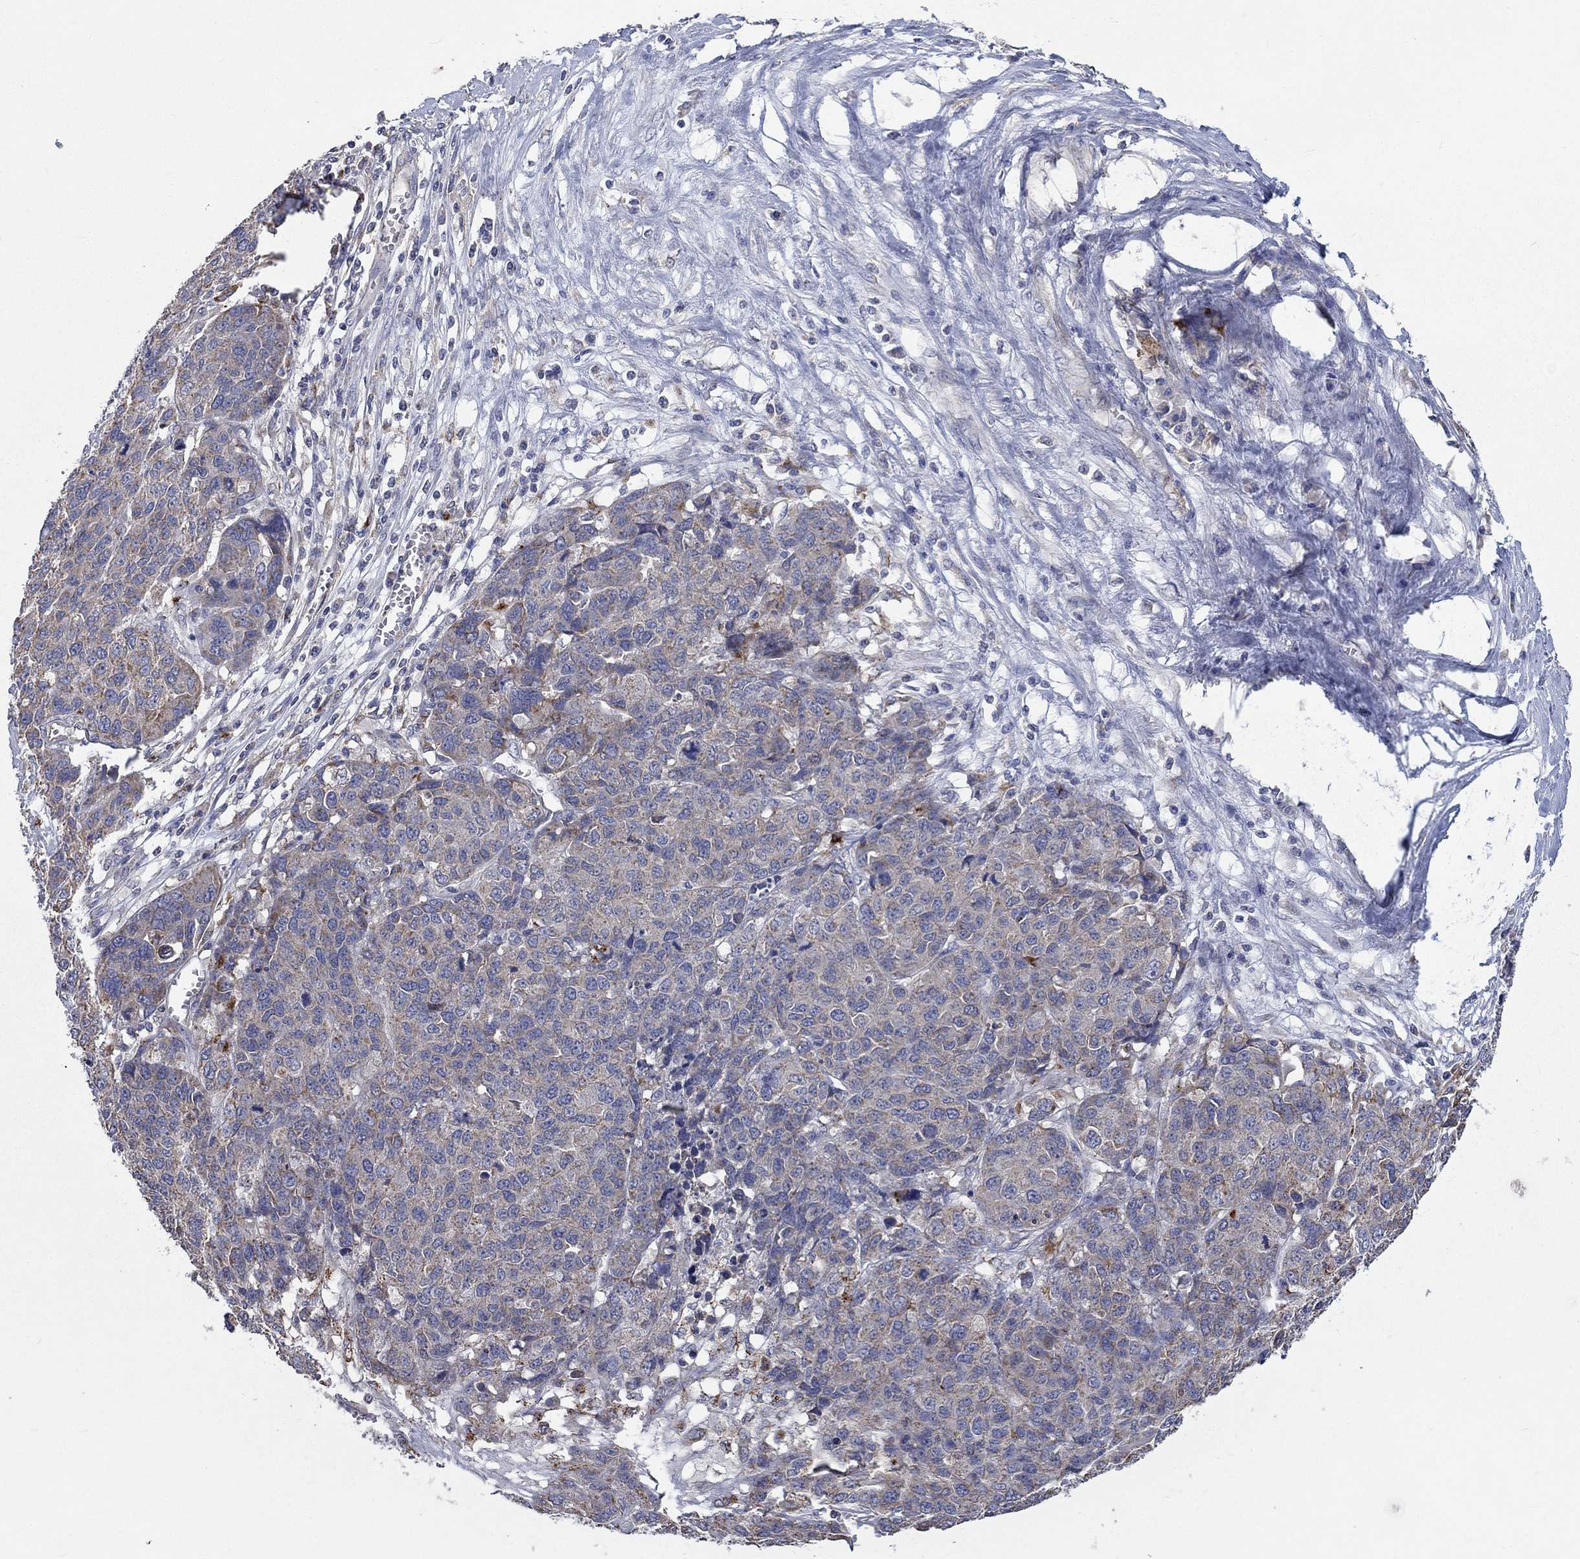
{"staining": {"intensity": "negative", "quantity": "none", "location": "none"}, "tissue": "ovarian cancer", "cell_type": "Tumor cells", "image_type": "cancer", "snomed": [{"axis": "morphology", "description": "Cystadenocarcinoma, serous, NOS"}, {"axis": "topography", "description": "Ovary"}], "caption": "High magnification brightfield microscopy of serous cystadenocarcinoma (ovarian) stained with DAB (3,3'-diaminobenzidine) (brown) and counterstained with hematoxylin (blue): tumor cells show no significant positivity. (DAB immunohistochemistry visualized using brightfield microscopy, high magnification).", "gene": "UGT8", "patient": {"sex": "female", "age": 87}}